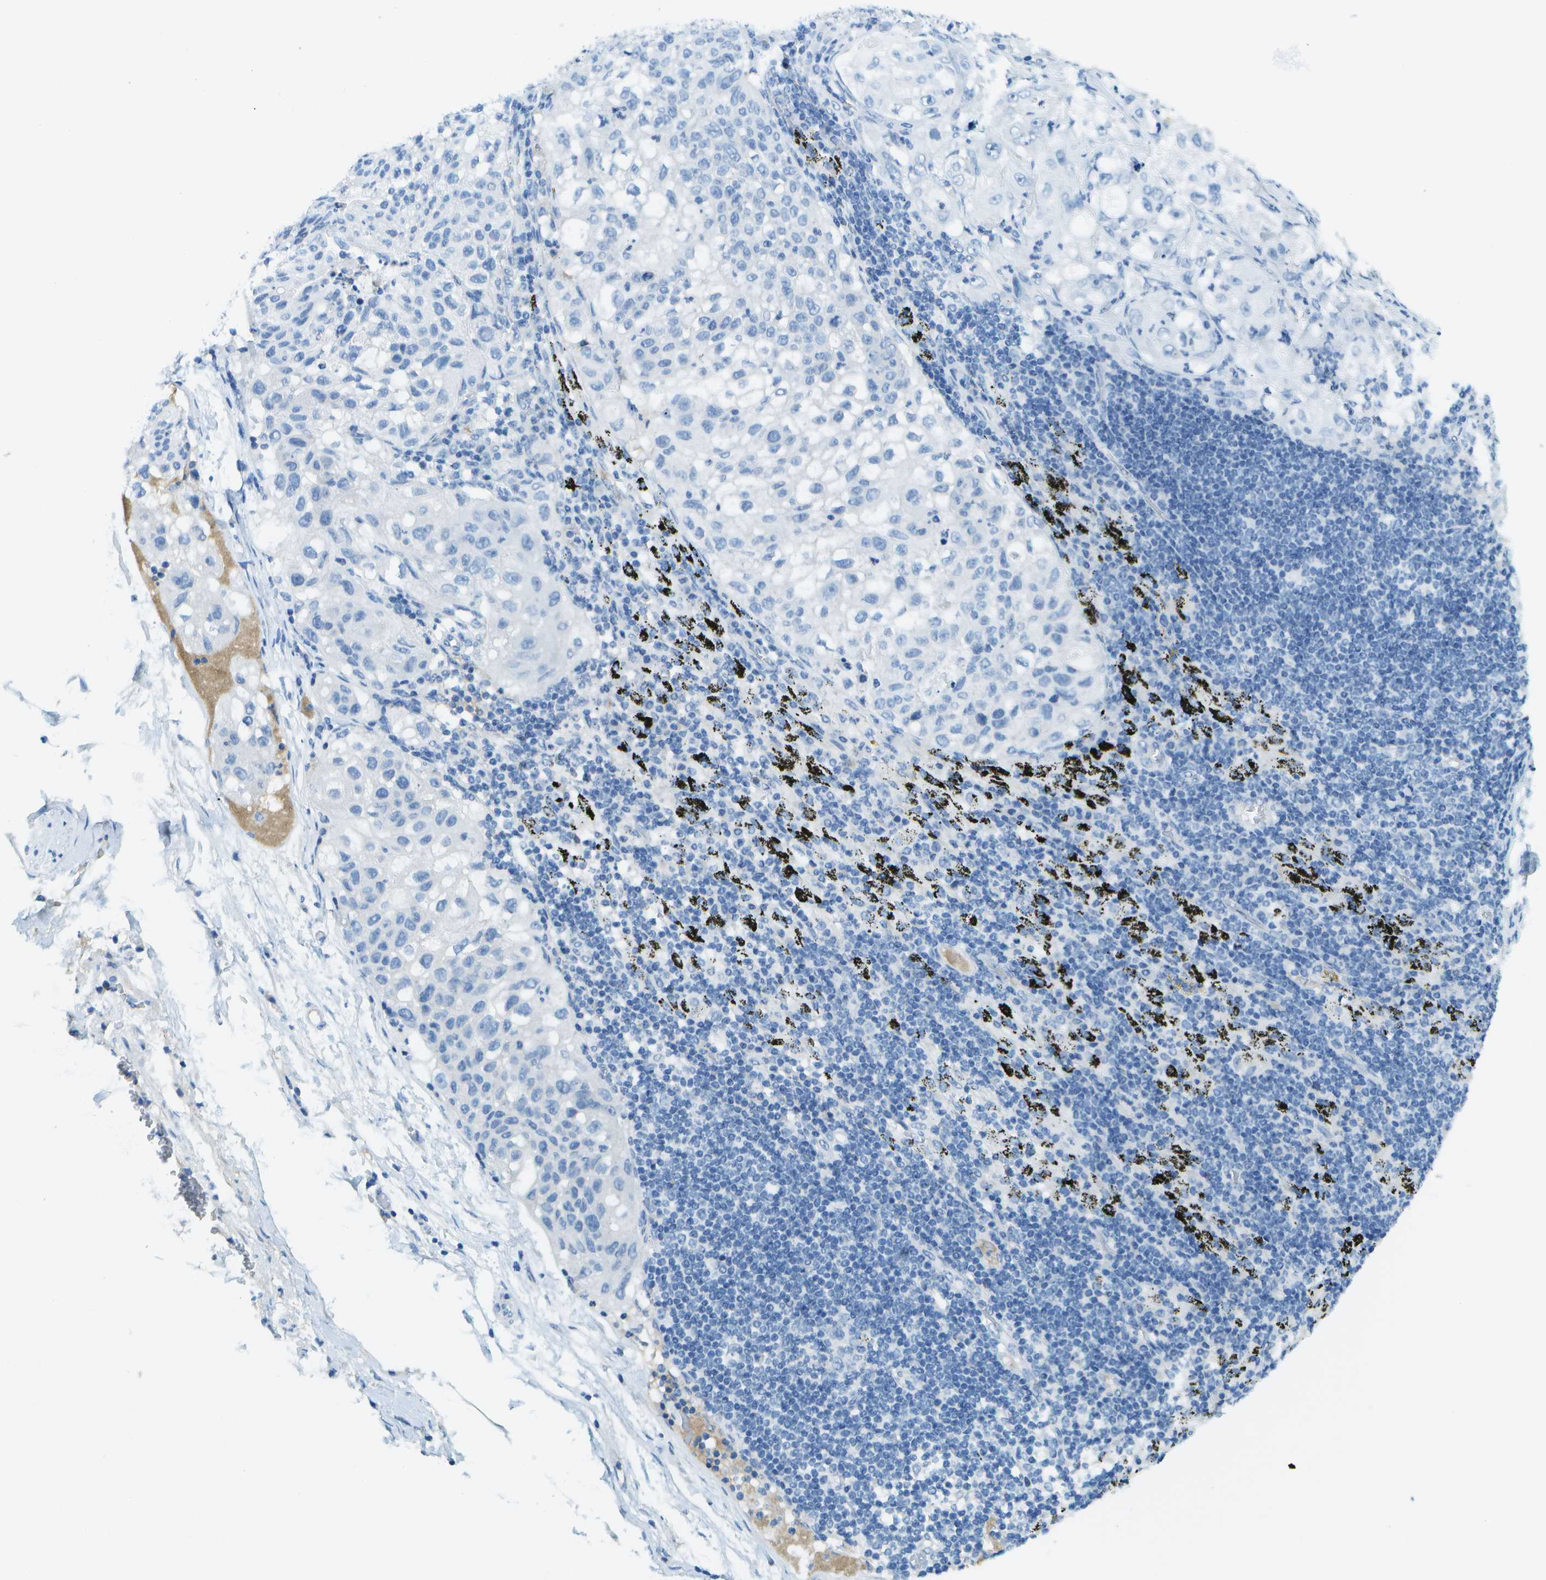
{"staining": {"intensity": "negative", "quantity": "none", "location": "none"}, "tissue": "lung cancer", "cell_type": "Tumor cells", "image_type": "cancer", "snomed": [{"axis": "morphology", "description": "Inflammation, NOS"}, {"axis": "morphology", "description": "Squamous cell carcinoma, NOS"}, {"axis": "topography", "description": "Lymph node"}, {"axis": "topography", "description": "Soft tissue"}, {"axis": "topography", "description": "Lung"}], "caption": "Immunohistochemistry of lung cancer demonstrates no positivity in tumor cells.", "gene": "C1S", "patient": {"sex": "male", "age": 66}}